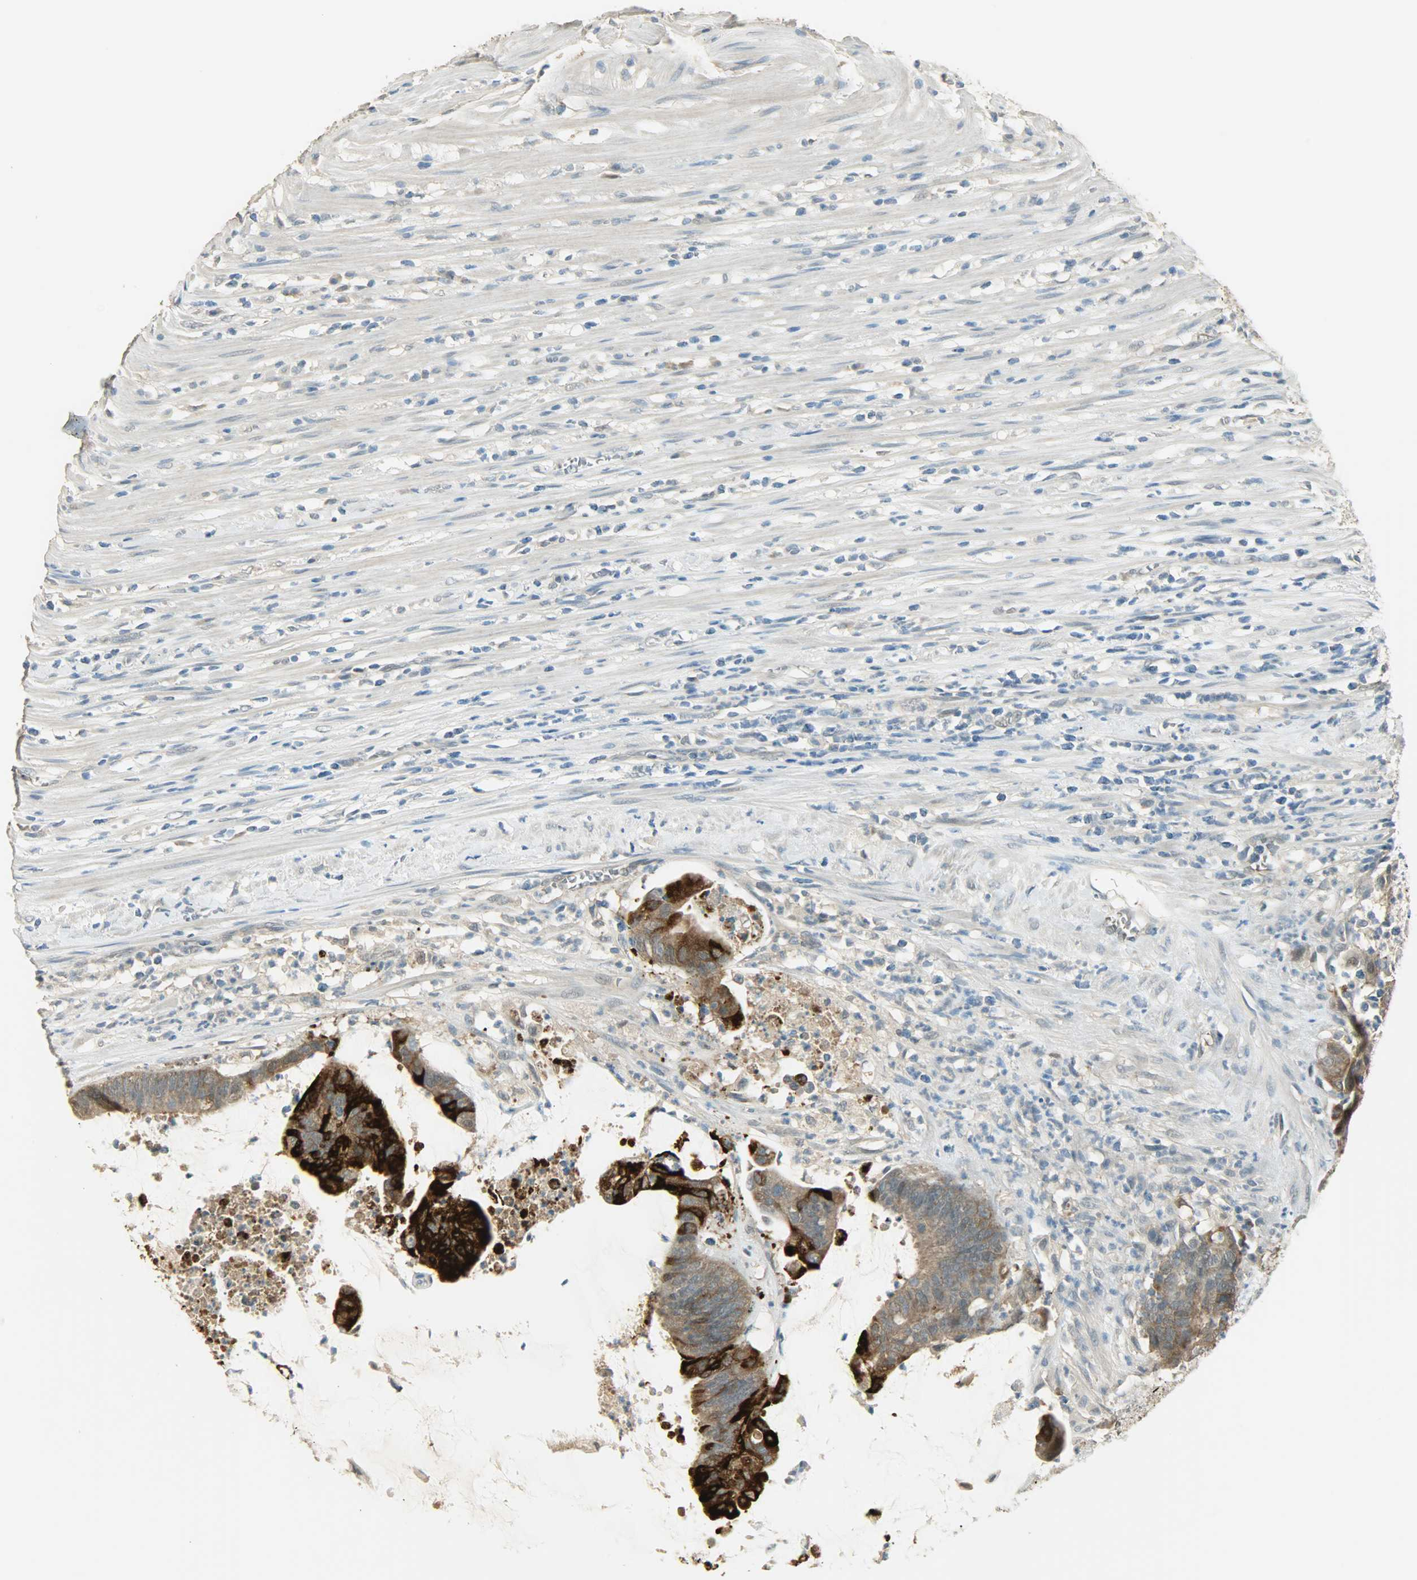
{"staining": {"intensity": "strong", "quantity": "25%-75%", "location": "cytoplasmic/membranous"}, "tissue": "colorectal cancer", "cell_type": "Tumor cells", "image_type": "cancer", "snomed": [{"axis": "morphology", "description": "Adenocarcinoma, NOS"}, {"axis": "topography", "description": "Rectum"}], "caption": "A photomicrograph of human colorectal cancer stained for a protein displays strong cytoplasmic/membranous brown staining in tumor cells.", "gene": "PRMT5", "patient": {"sex": "female", "age": 66}}